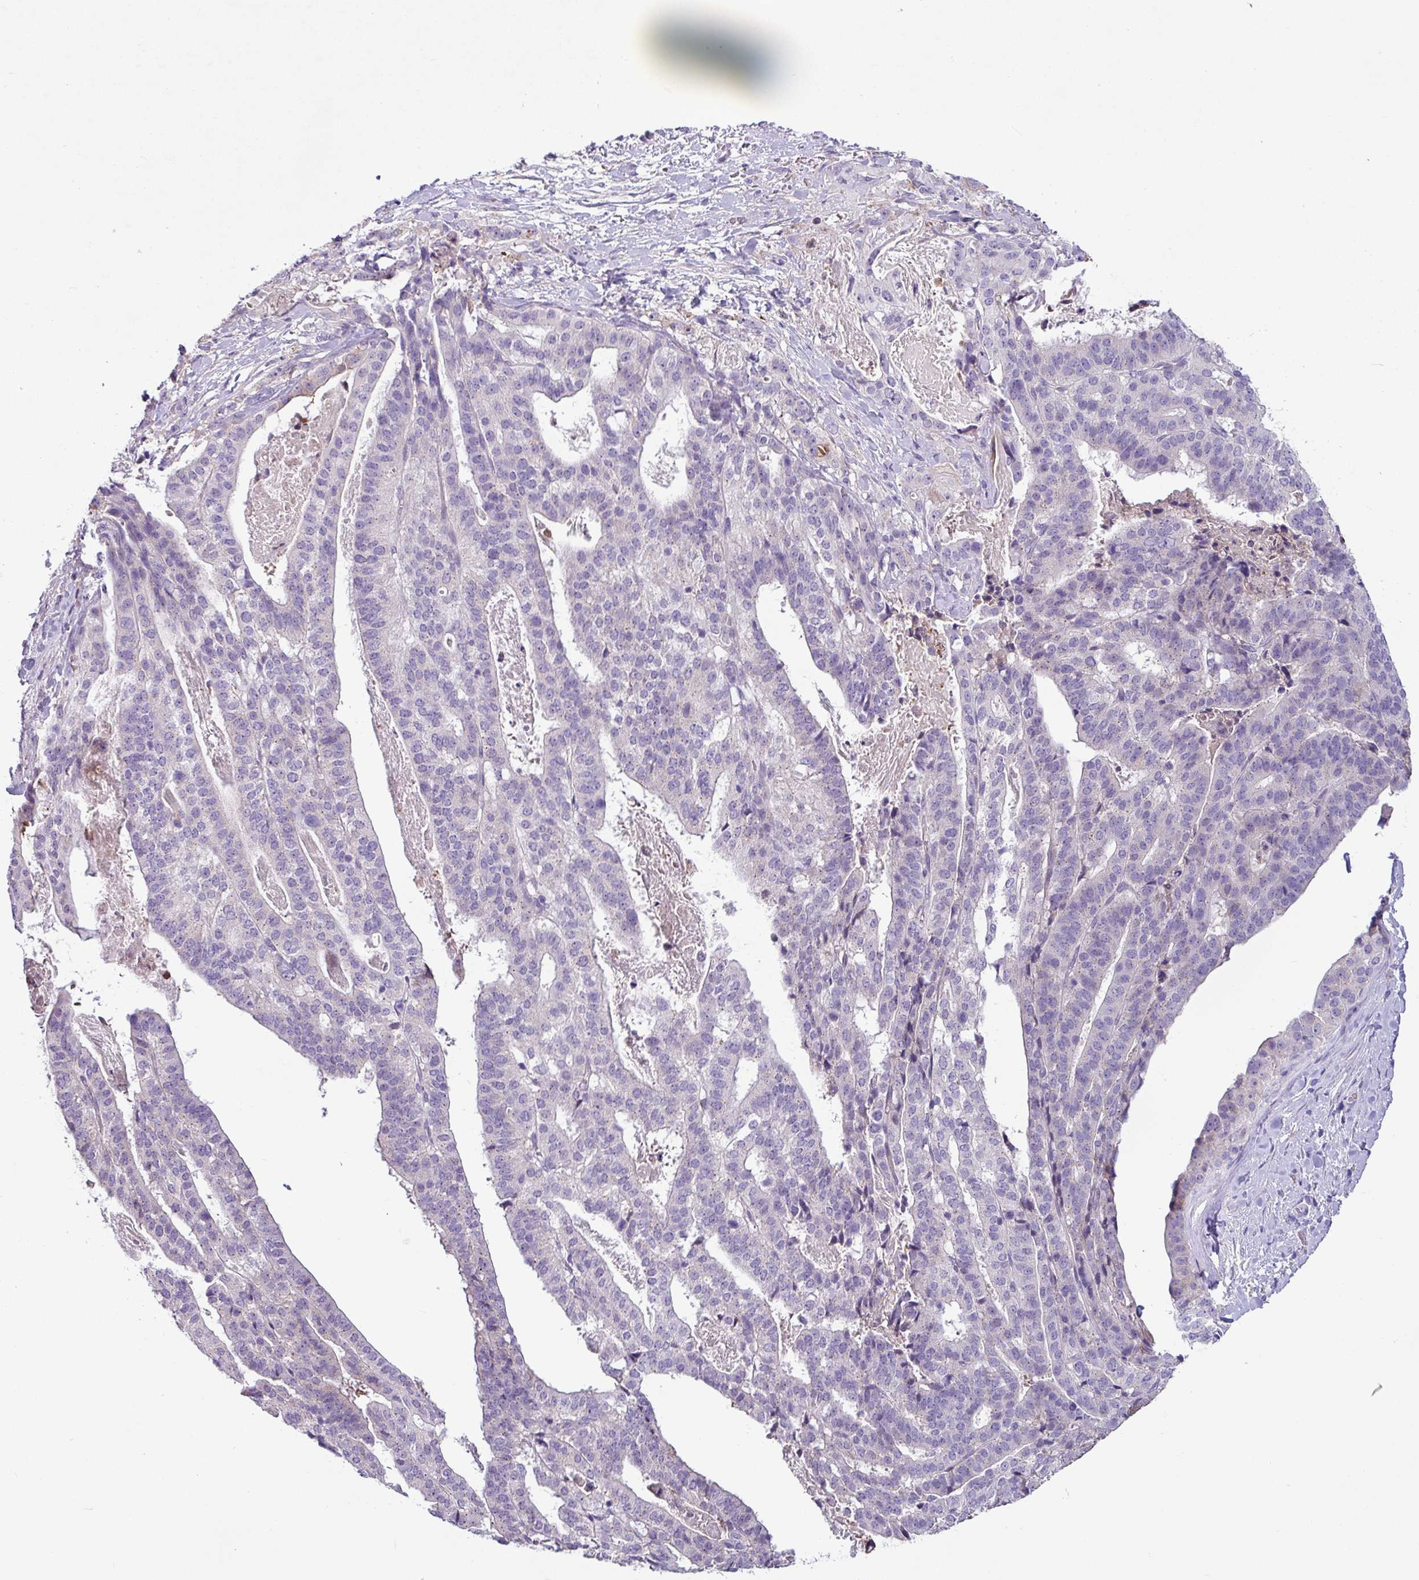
{"staining": {"intensity": "negative", "quantity": "none", "location": "none"}, "tissue": "stomach cancer", "cell_type": "Tumor cells", "image_type": "cancer", "snomed": [{"axis": "morphology", "description": "Adenocarcinoma, NOS"}, {"axis": "topography", "description": "Stomach"}], "caption": "An image of stomach adenocarcinoma stained for a protein shows no brown staining in tumor cells.", "gene": "TMEM178B", "patient": {"sex": "male", "age": 48}}